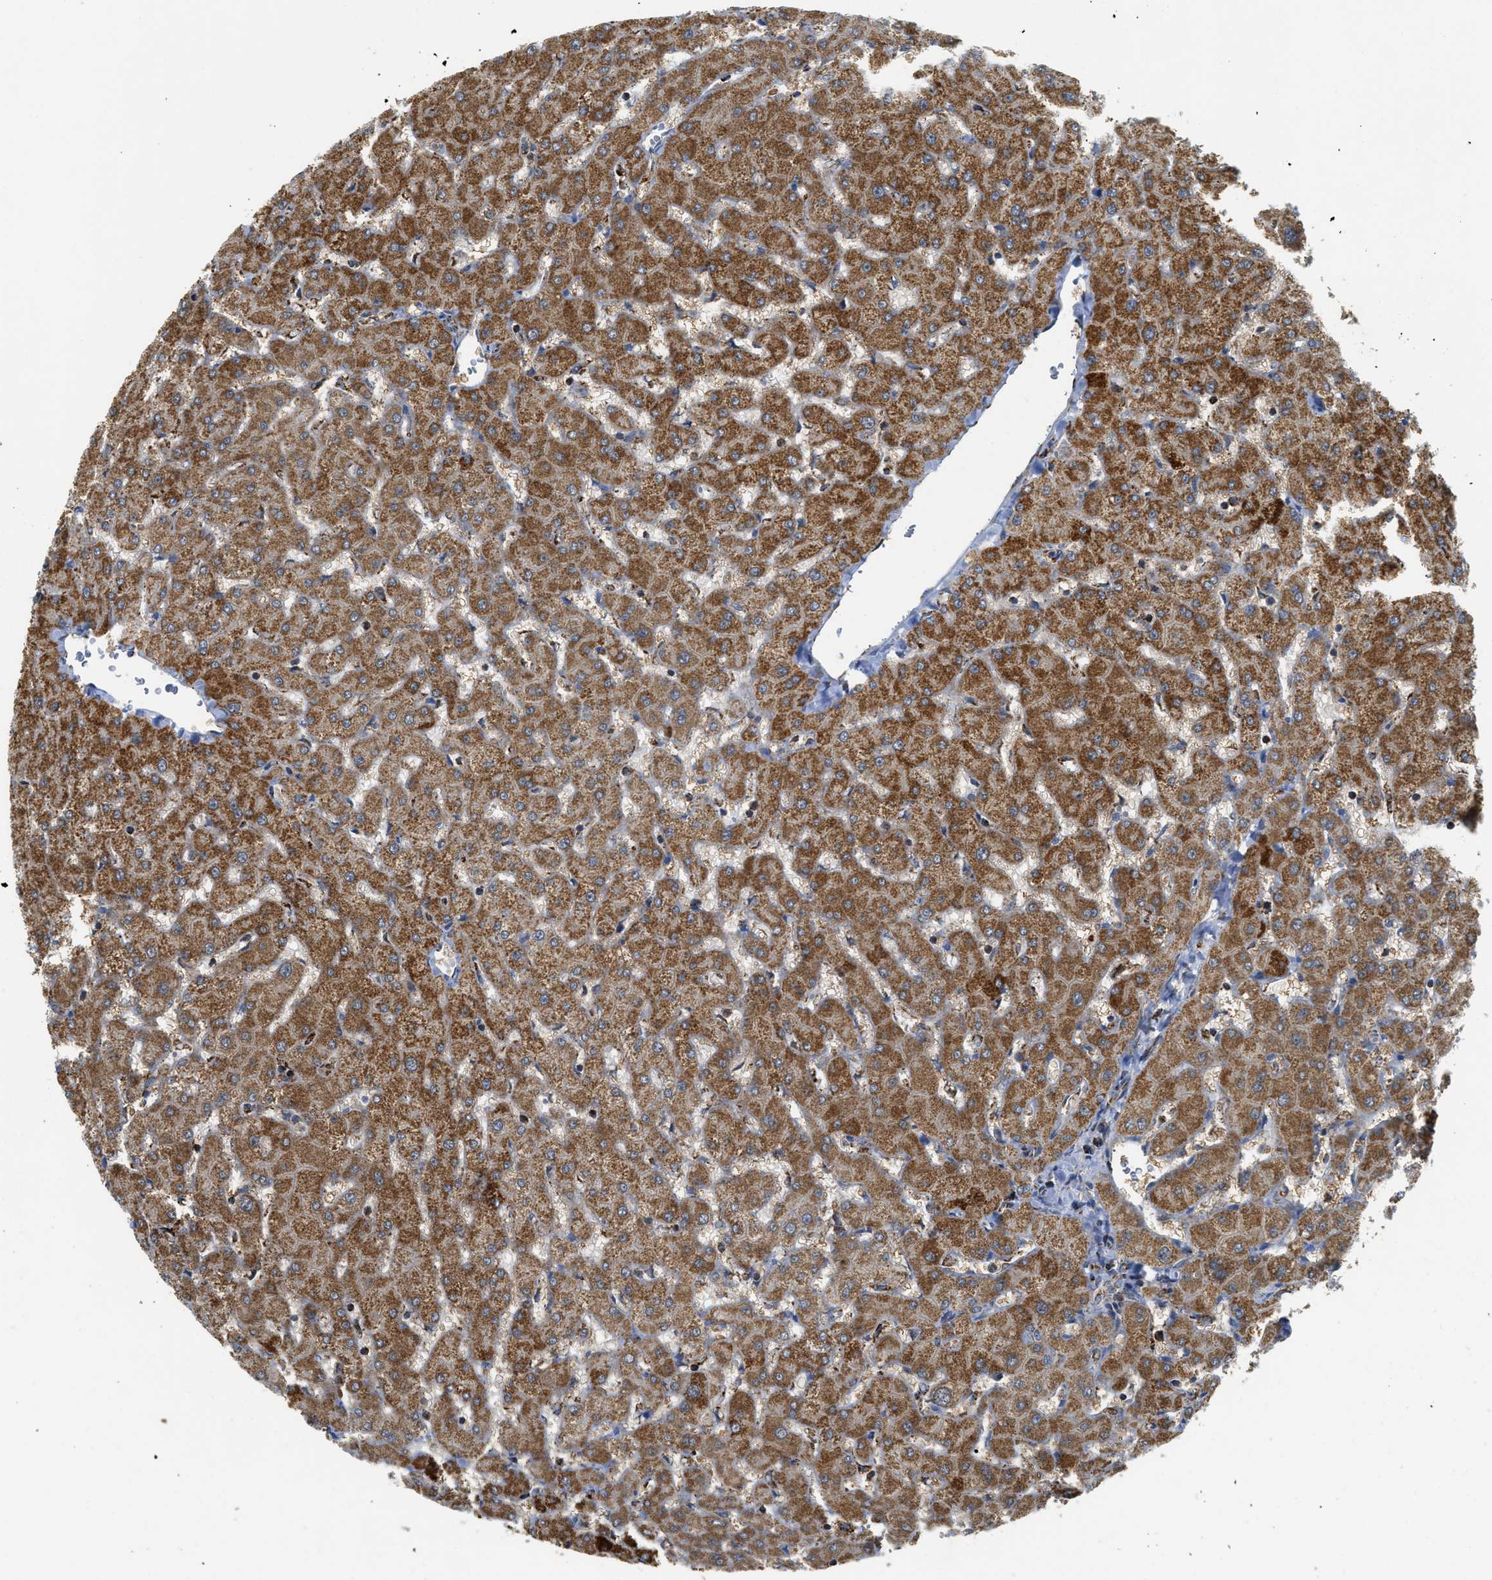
{"staining": {"intensity": "moderate", "quantity": ">75%", "location": "cytoplasmic/membranous"}, "tissue": "liver", "cell_type": "Cholangiocytes", "image_type": "normal", "snomed": [{"axis": "morphology", "description": "Normal tissue, NOS"}, {"axis": "topography", "description": "Liver"}], "caption": "A photomicrograph showing moderate cytoplasmic/membranous staining in approximately >75% of cholangiocytes in unremarkable liver, as visualized by brown immunohistochemical staining.", "gene": "SQOR", "patient": {"sex": "female", "age": 63}}